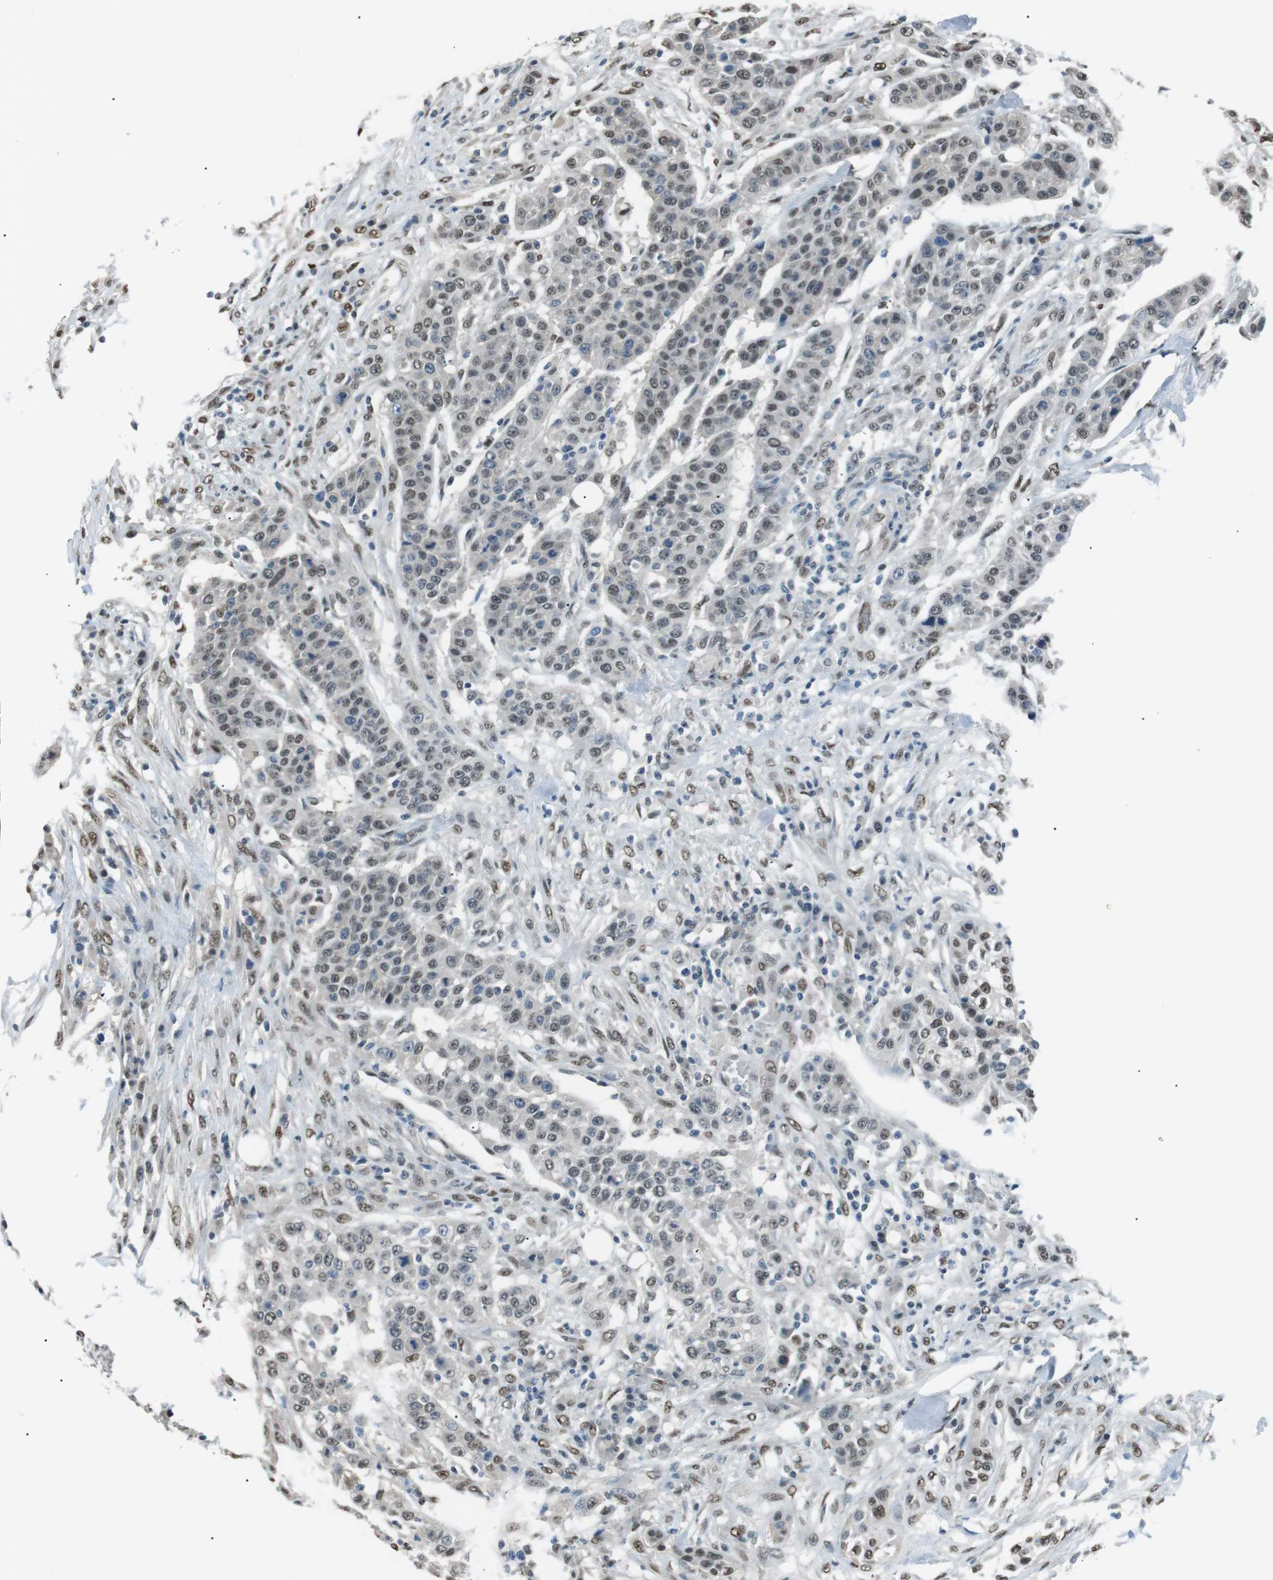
{"staining": {"intensity": "weak", "quantity": ">75%", "location": "nuclear"}, "tissue": "urothelial cancer", "cell_type": "Tumor cells", "image_type": "cancer", "snomed": [{"axis": "morphology", "description": "Urothelial carcinoma, High grade"}, {"axis": "topography", "description": "Urinary bladder"}], "caption": "Brown immunohistochemical staining in urothelial carcinoma (high-grade) shows weak nuclear positivity in approximately >75% of tumor cells.", "gene": "SRPK2", "patient": {"sex": "male", "age": 74}}